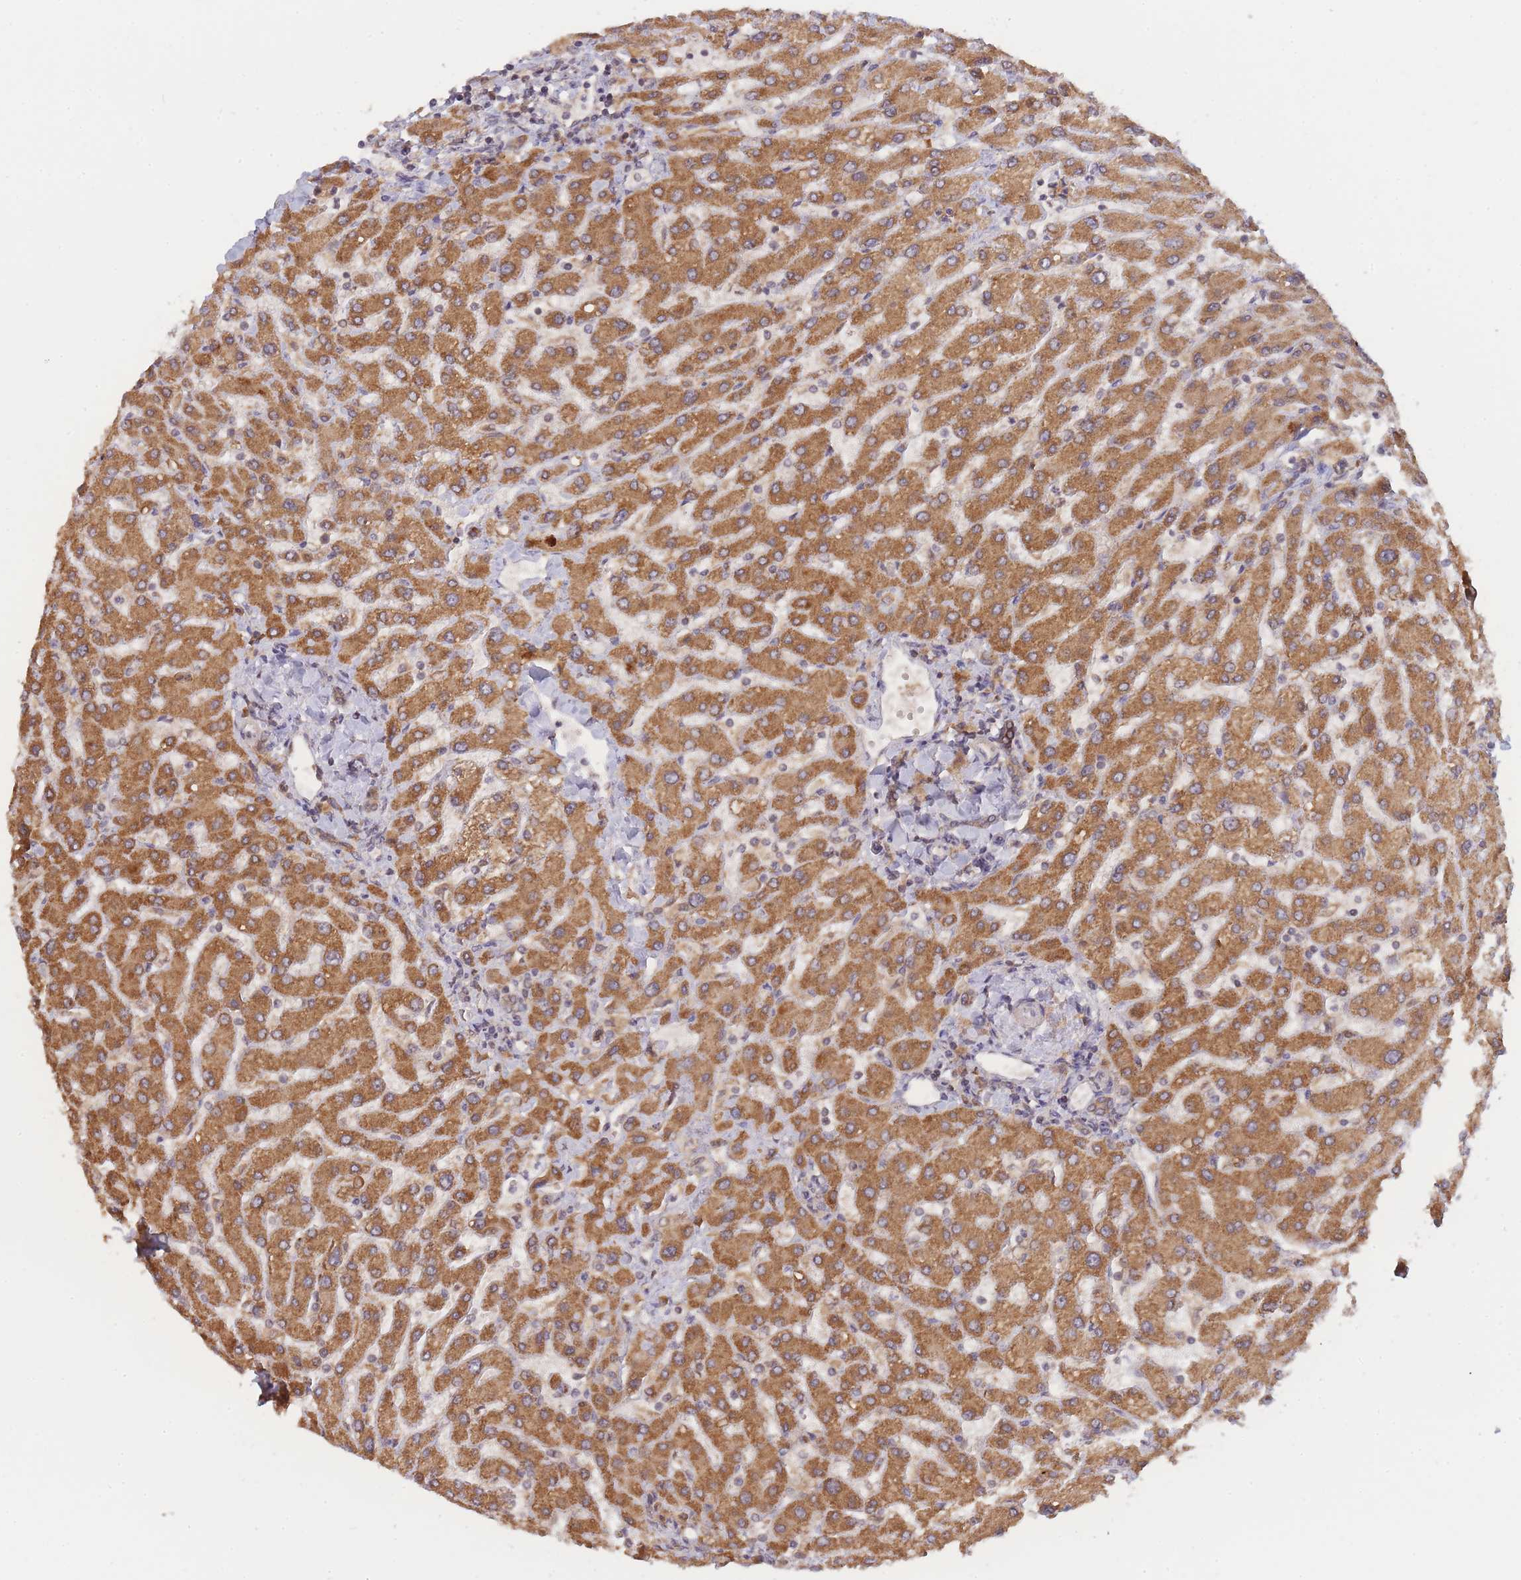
{"staining": {"intensity": "moderate", "quantity": "25%-75%", "location": "cytoplasmic/membranous"}, "tissue": "liver", "cell_type": "Cholangiocytes", "image_type": "normal", "snomed": [{"axis": "morphology", "description": "Normal tissue, NOS"}, {"axis": "topography", "description": "Liver"}], "caption": "Immunohistochemistry (IHC) staining of benign liver, which displays medium levels of moderate cytoplasmic/membranous expression in about 25%-75% of cholangiocytes indicating moderate cytoplasmic/membranous protein expression. The staining was performed using DAB (3,3'-diaminobenzidine) (brown) for protein detection and nuclei were counterstained in hematoxylin (blue).", "gene": "PIP4P1", "patient": {"sex": "male", "age": 55}}